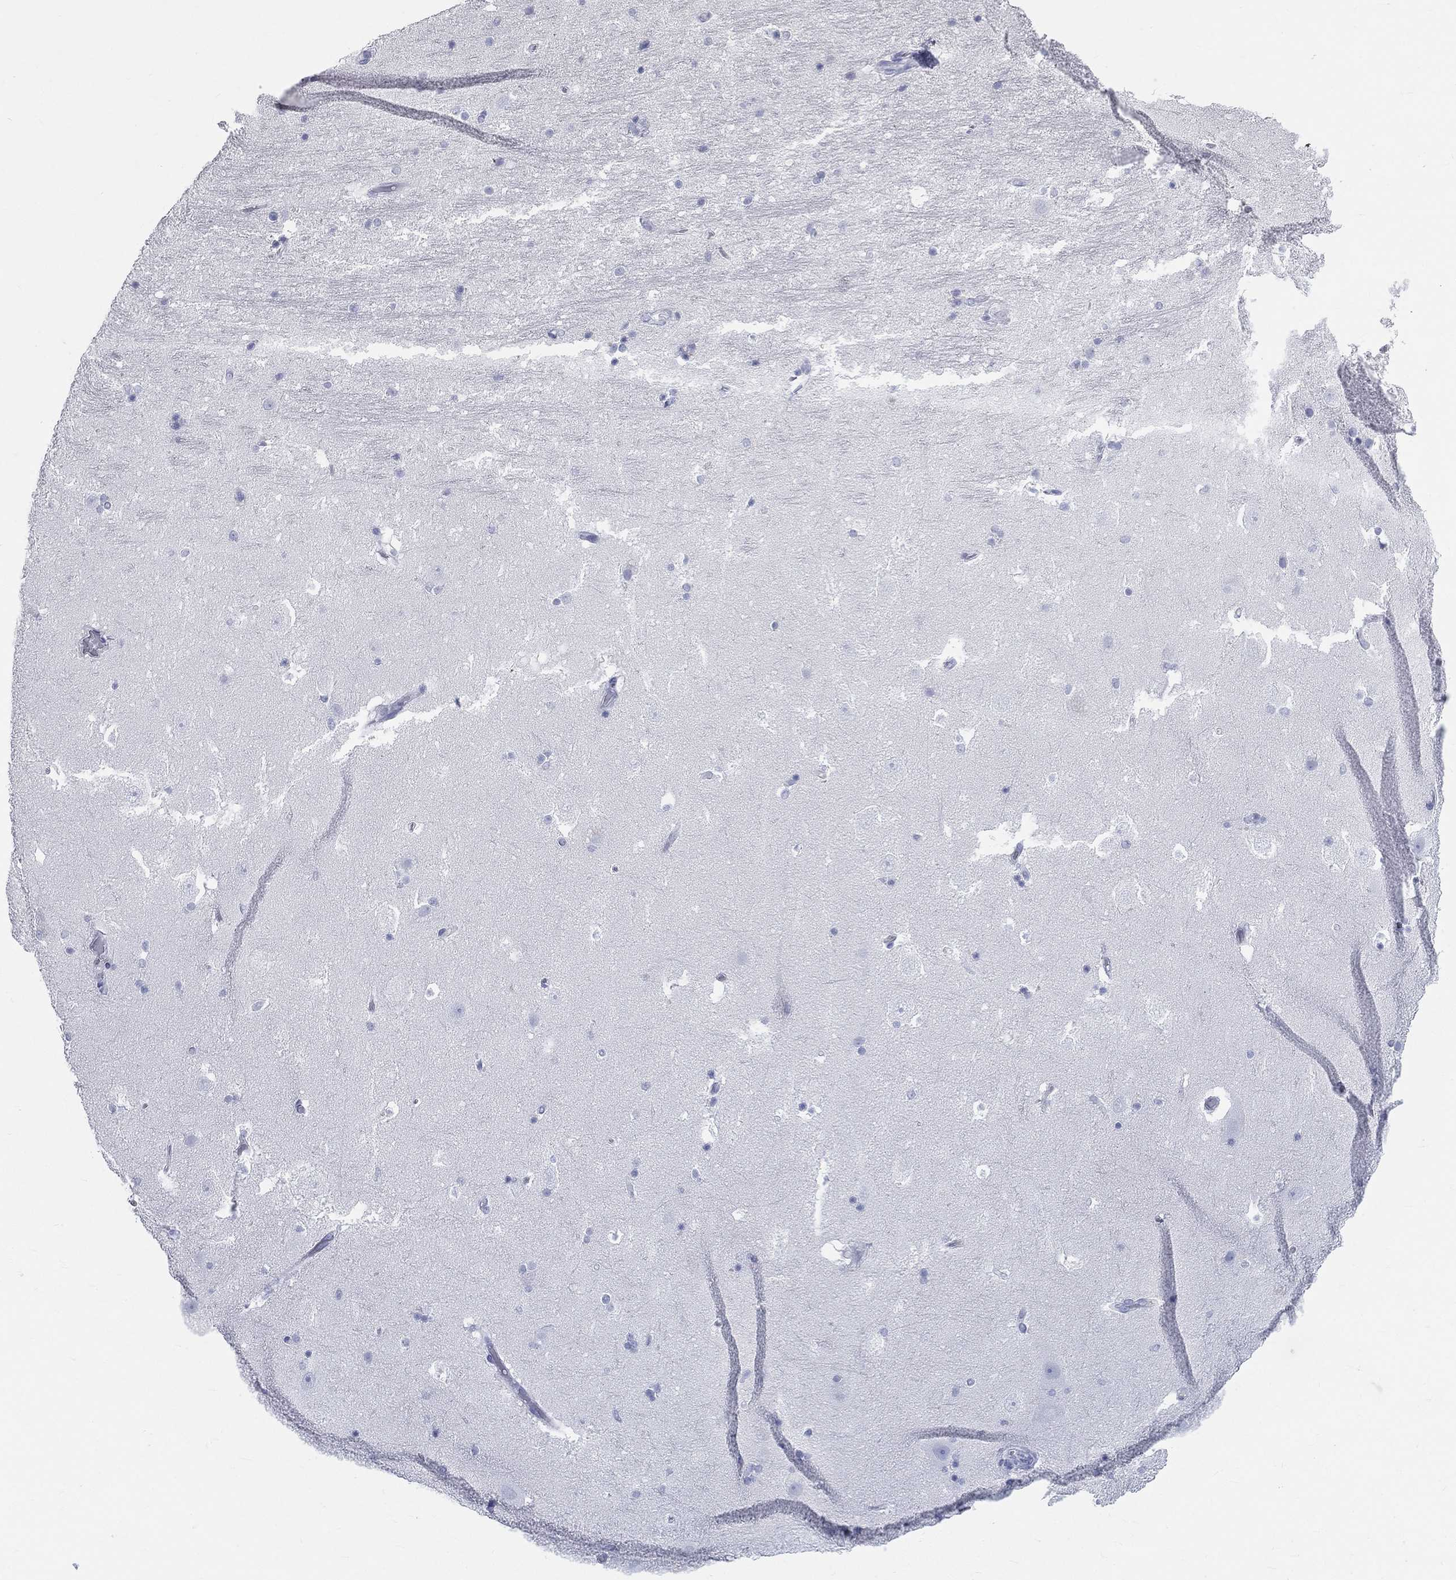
{"staining": {"intensity": "negative", "quantity": "none", "location": "none"}, "tissue": "hippocampus", "cell_type": "Glial cells", "image_type": "normal", "snomed": [{"axis": "morphology", "description": "Normal tissue, NOS"}, {"axis": "topography", "description": "Hippocampus"}], "caption": "This is a histopathology image of immunohistochemistry (IHC) staining of benign hippocampus, which shows no staining in glial cells. Nuclei are stained in blue.", "gene": "HP", "patient": {"sex": "male", "age": 51}}